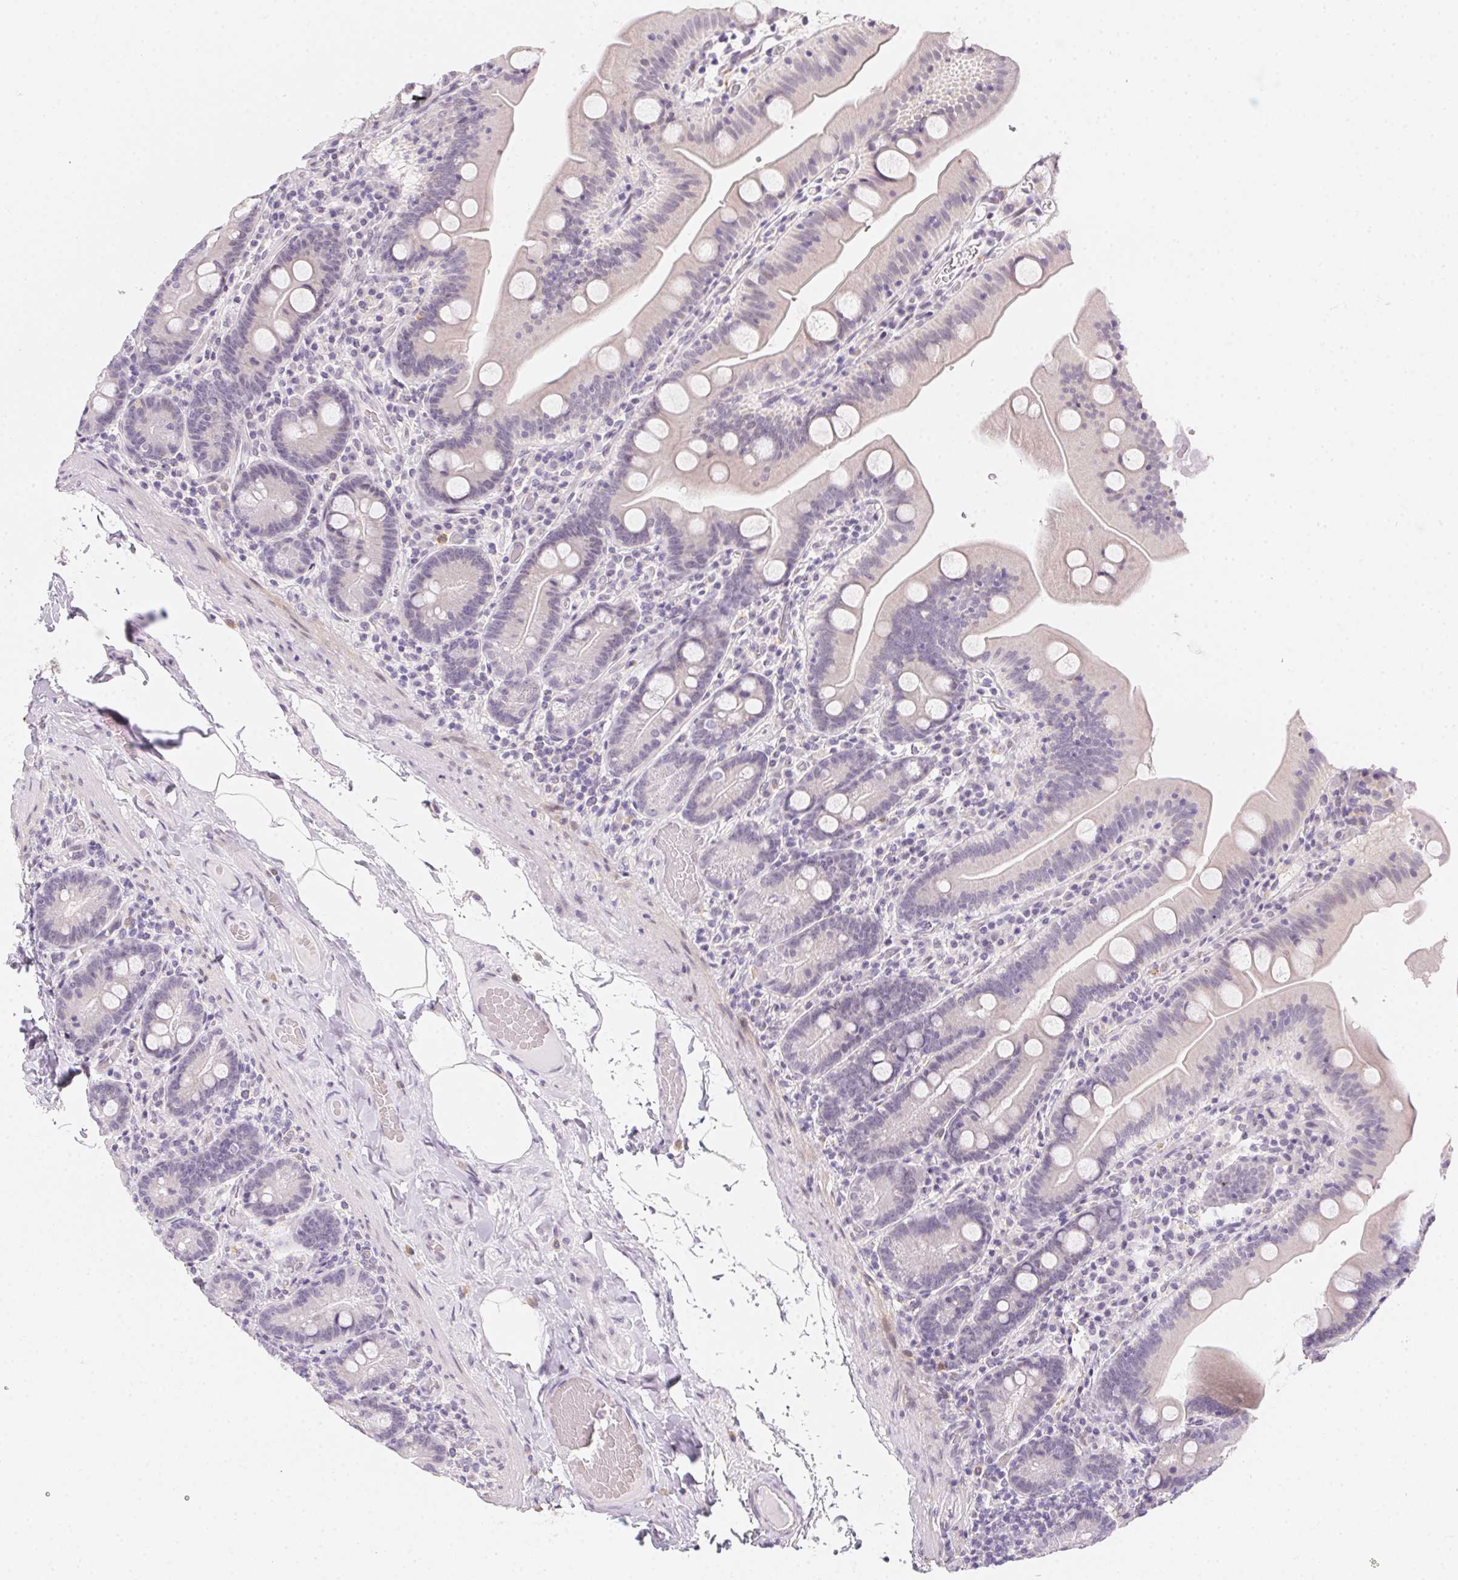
{"staining": {"intensity": "negative", "quantity": "none", "location": "none"}, "tissue": "small intestine", "cell_type": "Glandular cells", "image_type": "normal", "snomed": [{"axis": "morphology", "description": "Normal tissue, NOS"}, {"axis": "topography", "description": "Small intestine"}], "caption": "Human small intestine stained for a protein using immunohistochemistry (IHC) demonstrates no expression in glandular cells.", "gene": "MORC1", "patient": {"sex": "male", "age": 37}}